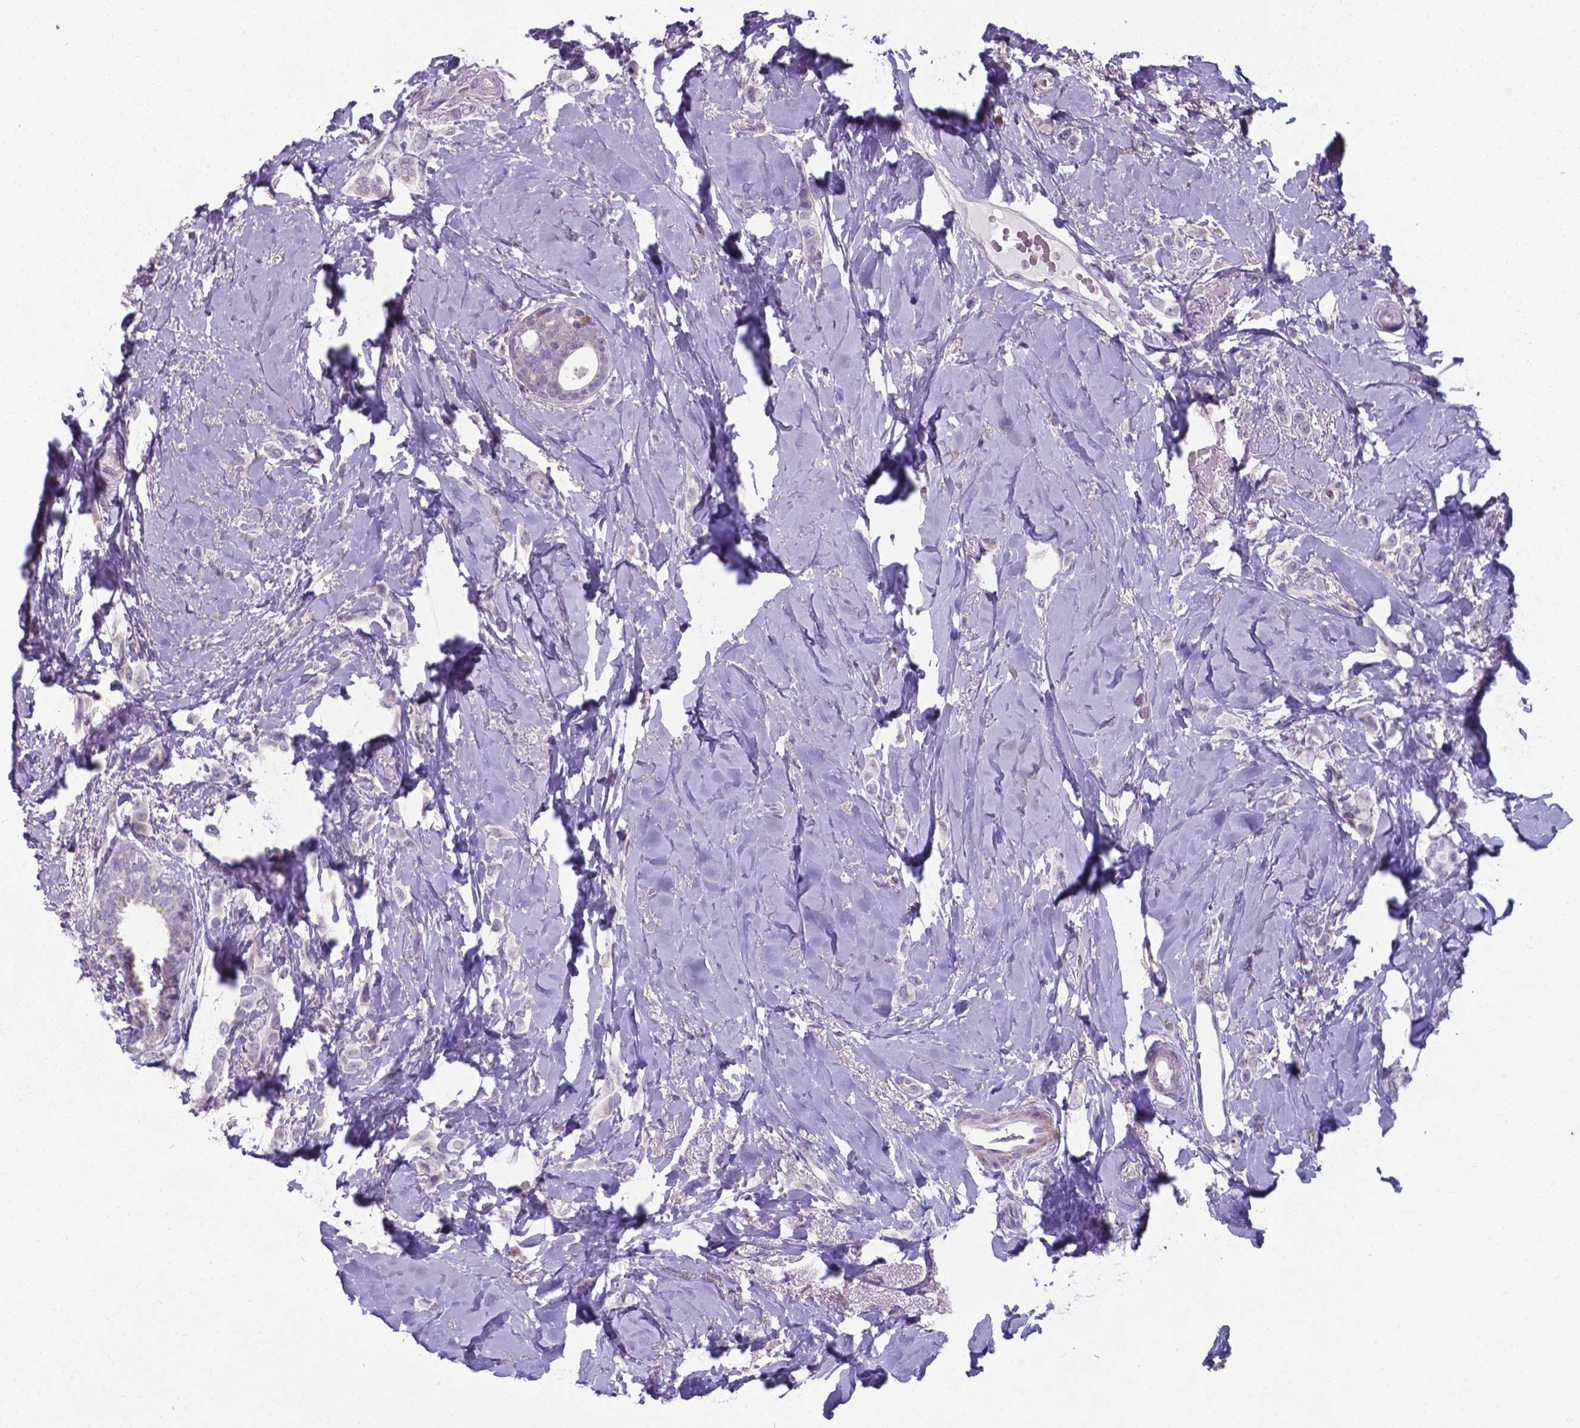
{"staining": {"intensity": "negative", "quantity": "none", "location": "none"}, "tissue": "breast cancer", "cell_type": "Tumor cells", "image_type": "cancer", "snomed": [{"axis": "morphology", "description": "Lobular carcinoma"}, {"axis": "topography", "description": "Breast"}], "caption": "Immunohistochemical staining of lobular carcinoma (breast) reveals no significant positivity in tumor cells. The staining is performed using DAB (3,3'-diaminobenzidine) brown chromogen with nuclei counter-stained in using hematoxylin.", "gene": "AP5B1", "patient": {"sex": "female", "age": 66}}